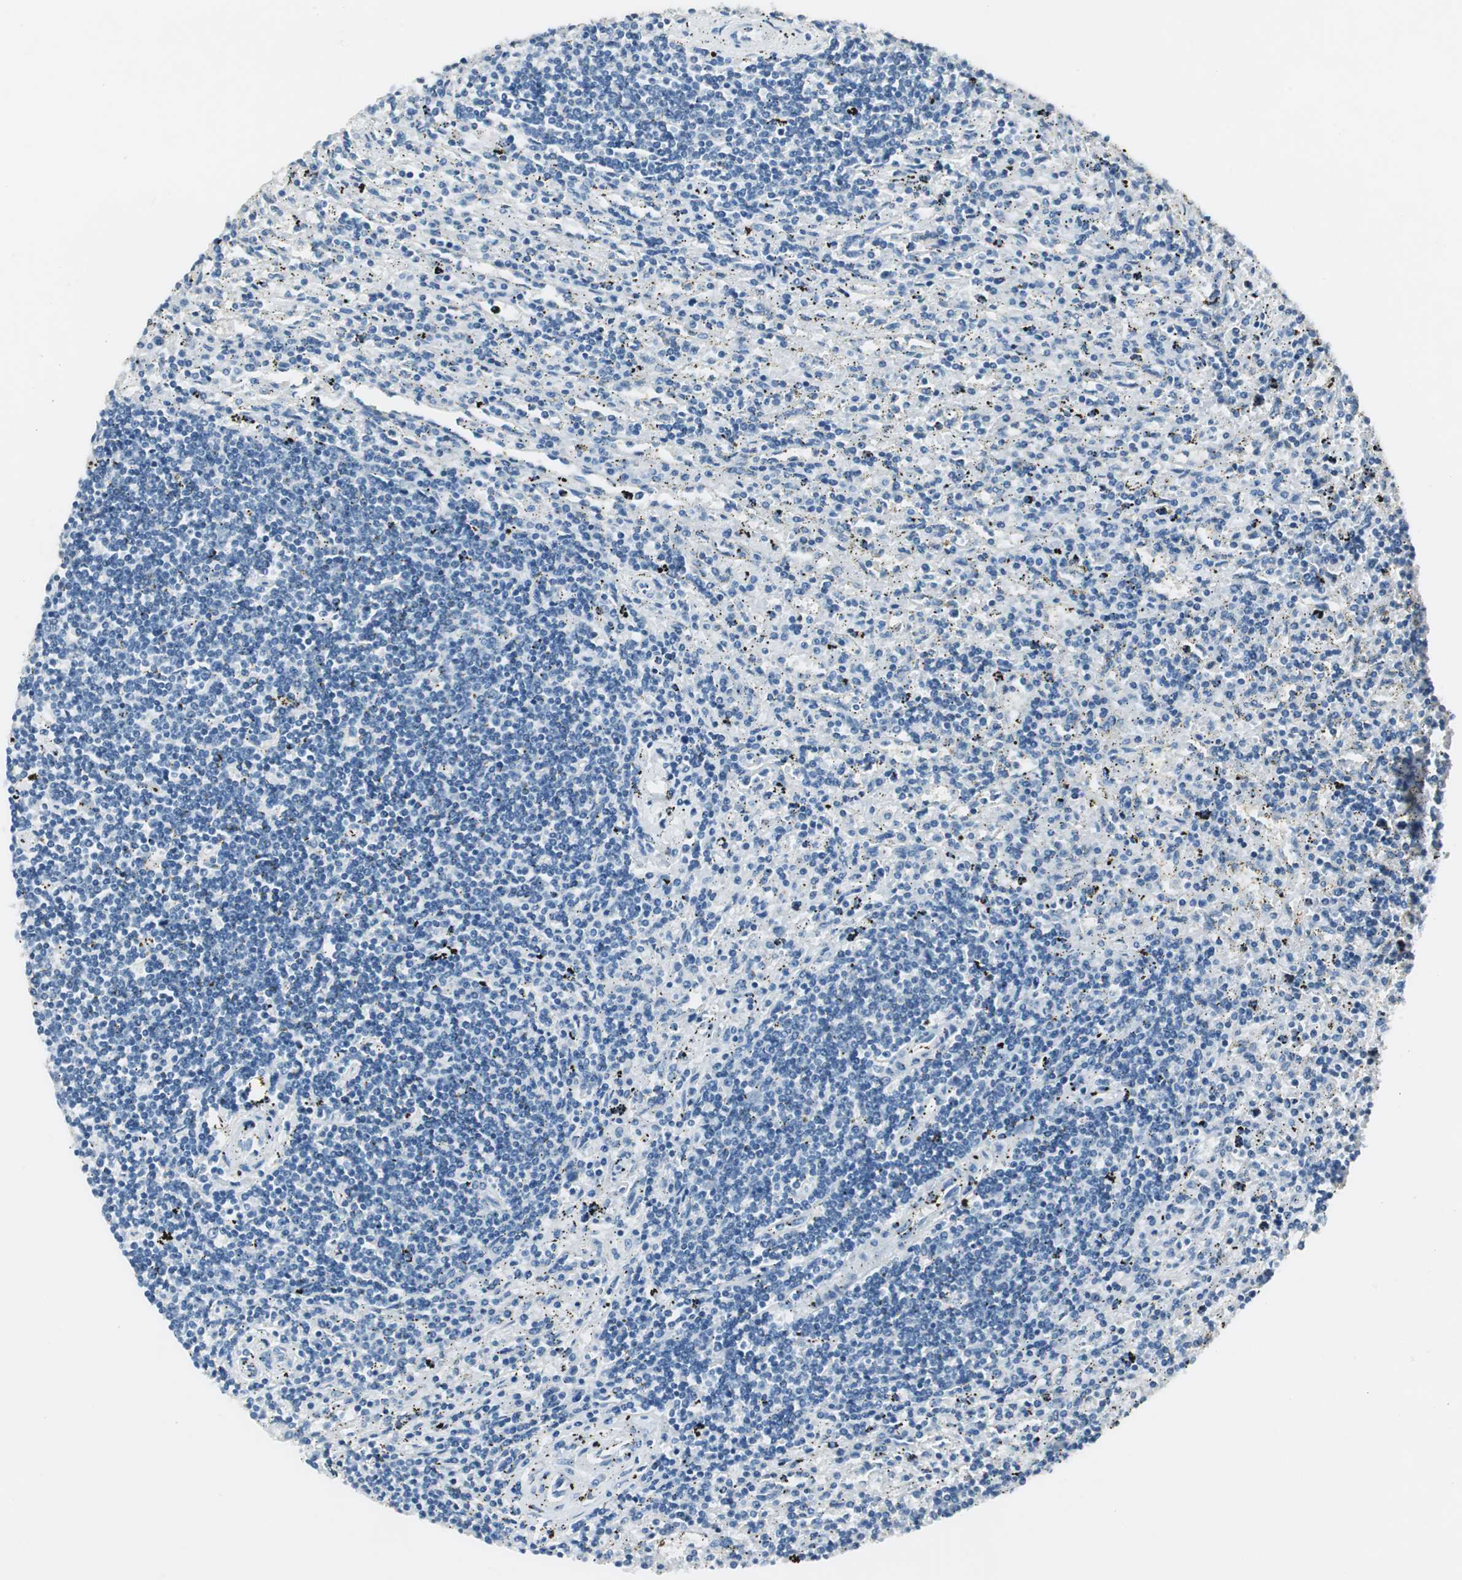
{"staining": {"intensity": "negative", "quantity": "none", "location": "none"}, "tissue": "lymphoma", "cell_type": "Tumor cells", "image_type": "cancer", "snomed": [{"axis": "morphology", "description": "Malignant lymphoma, non-Hodgkin's type, Low grade"}, {"axis": "topography", "description": "Spleen"}], "caption": "Immunohistochemistry image of lymphoma stained for a protein (brown), which shows no staining in tumor cells. The staining is performed using DAB (3,3'-diaminobenzidine) brown chromogen with nuclei counter-stained in using hematoxylin.", "gene": "LRP2", "patient": {"sex": "male", "age": 76}}